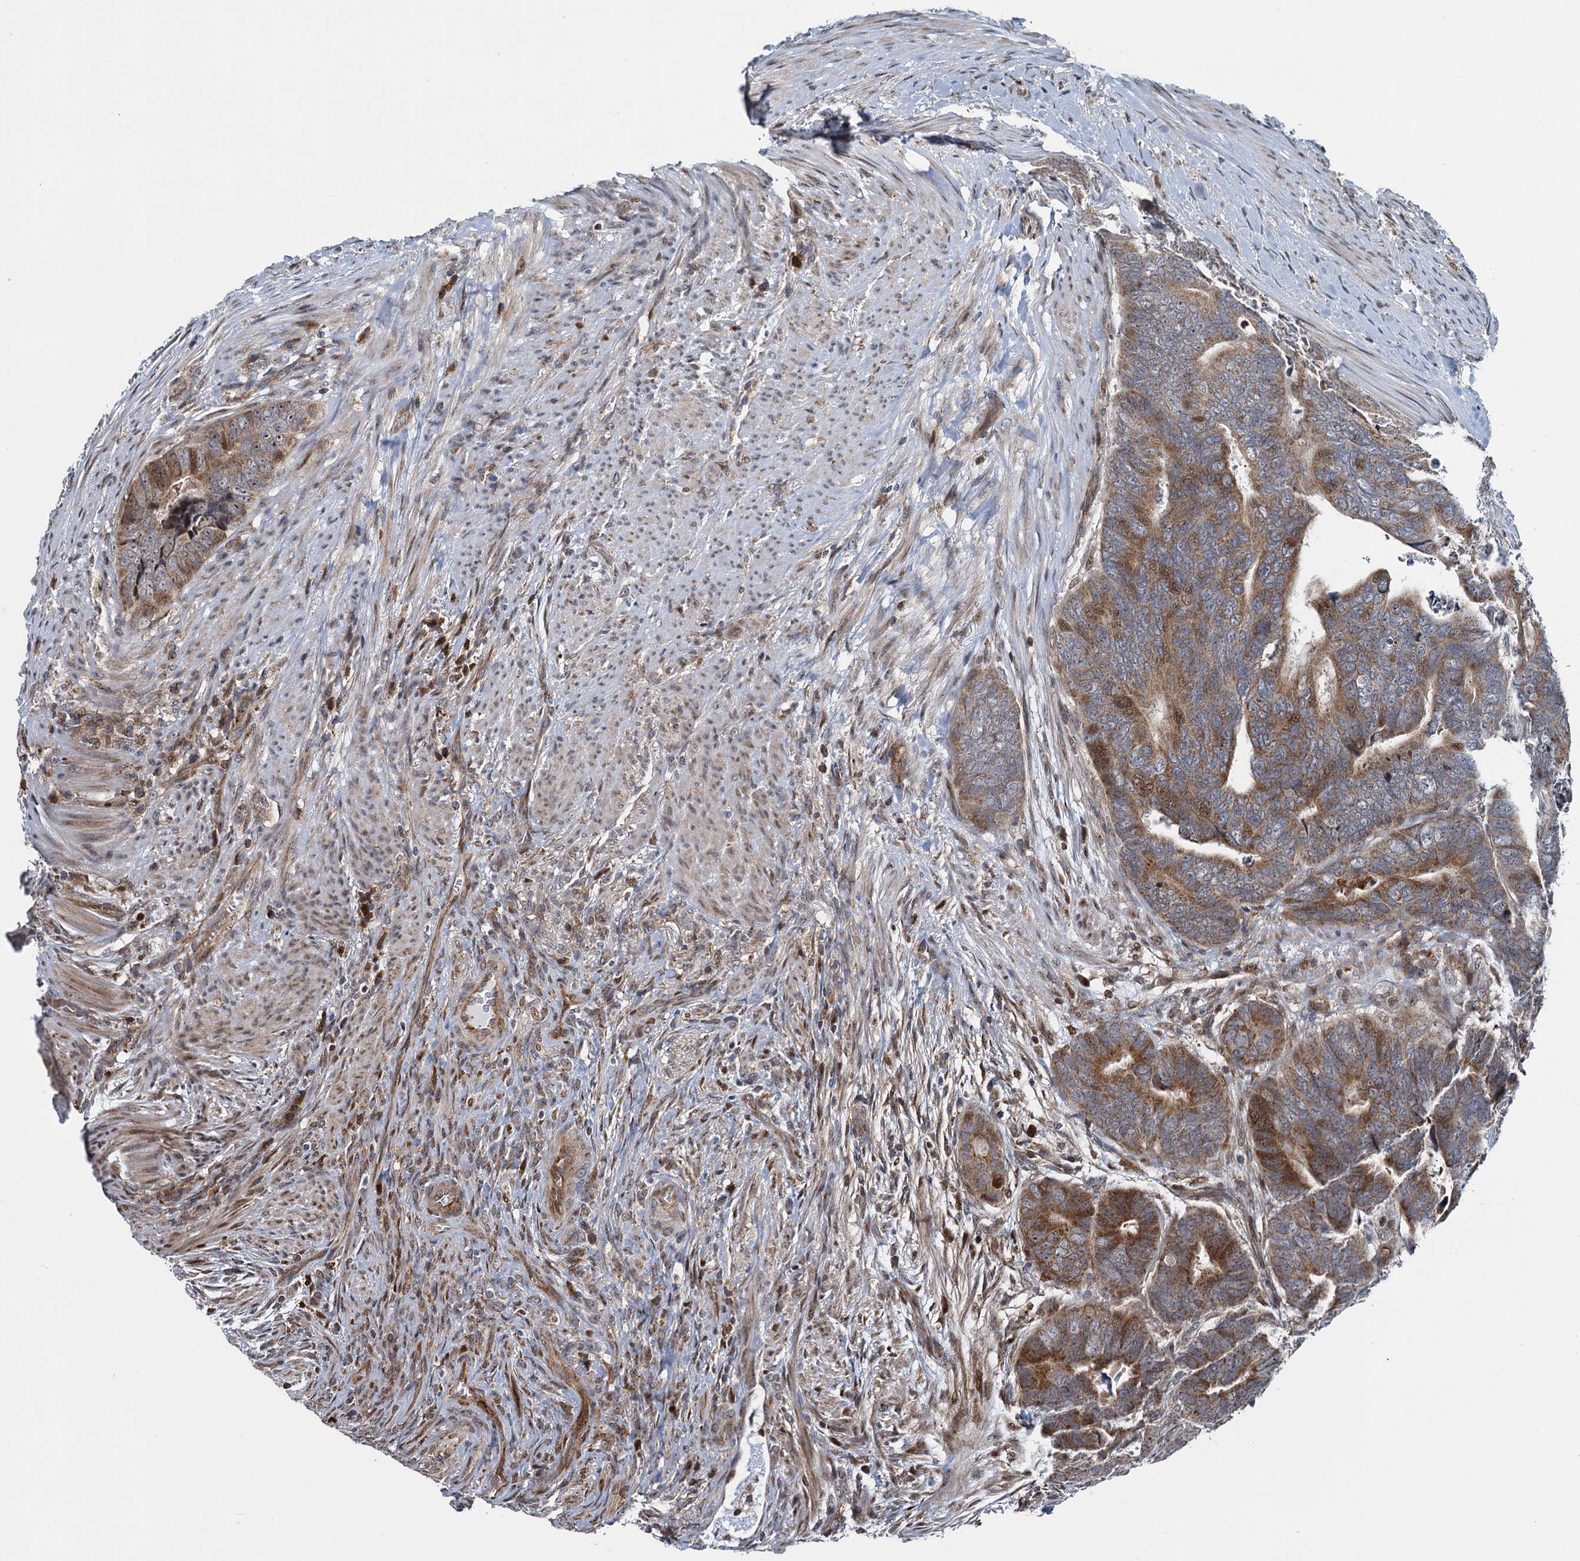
{"staining": {"intensity": "moderate", "quantity": "25%-75%", "location": "cytoplasmic/membranous"}, "tissue": "colorectal cancer", "cell_type": "Tumor cells", "image_type": "cancer", "snomed": [{"axis": "morphology", "description": "Adenocarcinoma, NOS"}, {"axis": "topography", "description": "Rectum"}], "caption": "A medium amount of moderate cytoplasmic/membranous expression is appreciated in about 25%-75% of tumor cells in colorectal adenocarcinoma tissue.", "gene": "CCDC102A", "patient": {"sex": "female", "age": 78}}